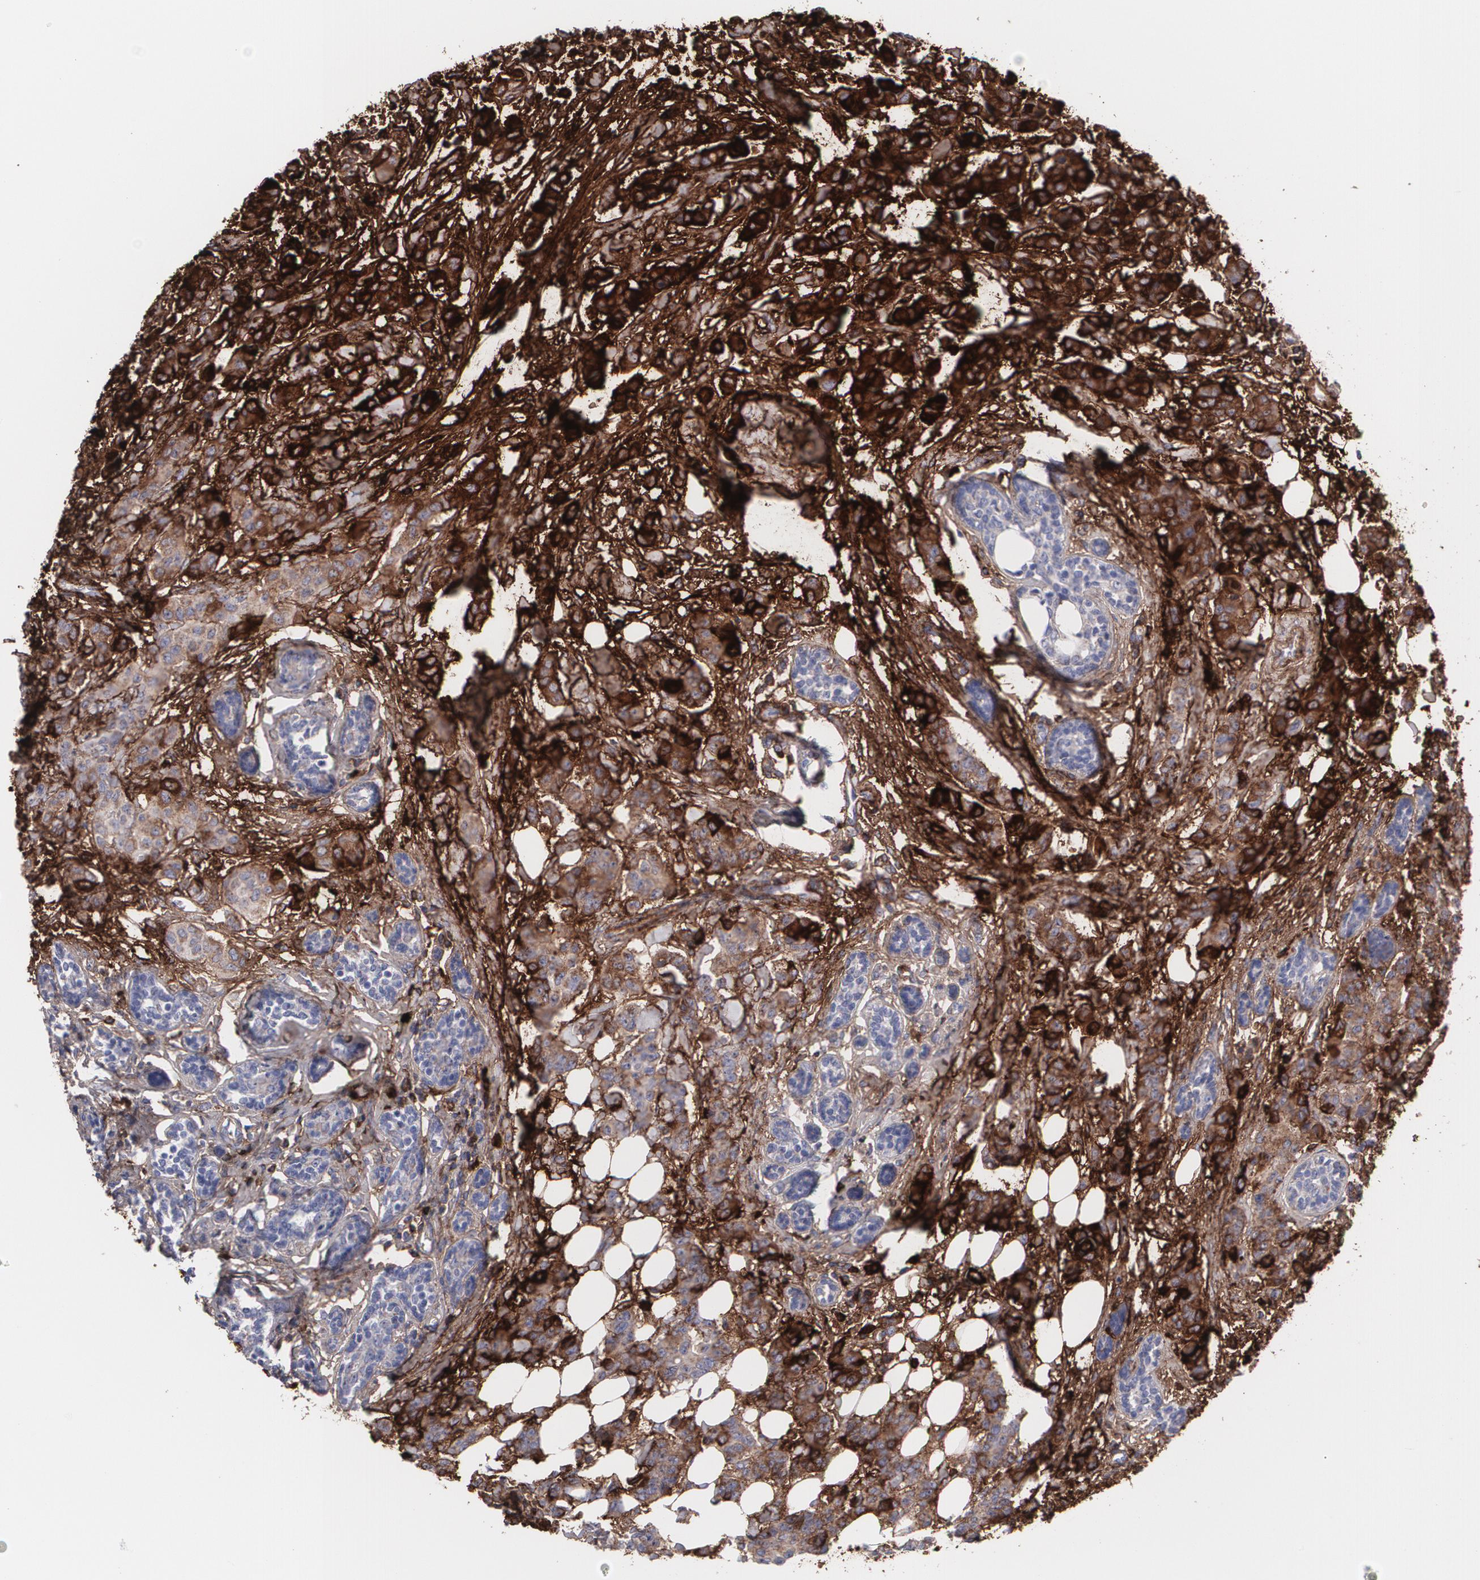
{"staining": {"intensity": "weak", "quantity": "25%-75%", "location": "cytoplasmic/membranous"}, "tissue": "breast cancer", "cell_type": "Tumor cells", "image_type": "cancer", "snomed": [{"axis": "morphology", "description": "Duct carcinoma"}, {"axis": "topography", "description": "Breast"}], "caption": "A histopathology image showing weak cytoplasmic/membranous expression in approximately 25%-75% of tumor cells in breast cancer, as visualized by brown immunohistochemical staining.", "gene": "FBLN1", "patient": {"sex": "female", "age": 40}}